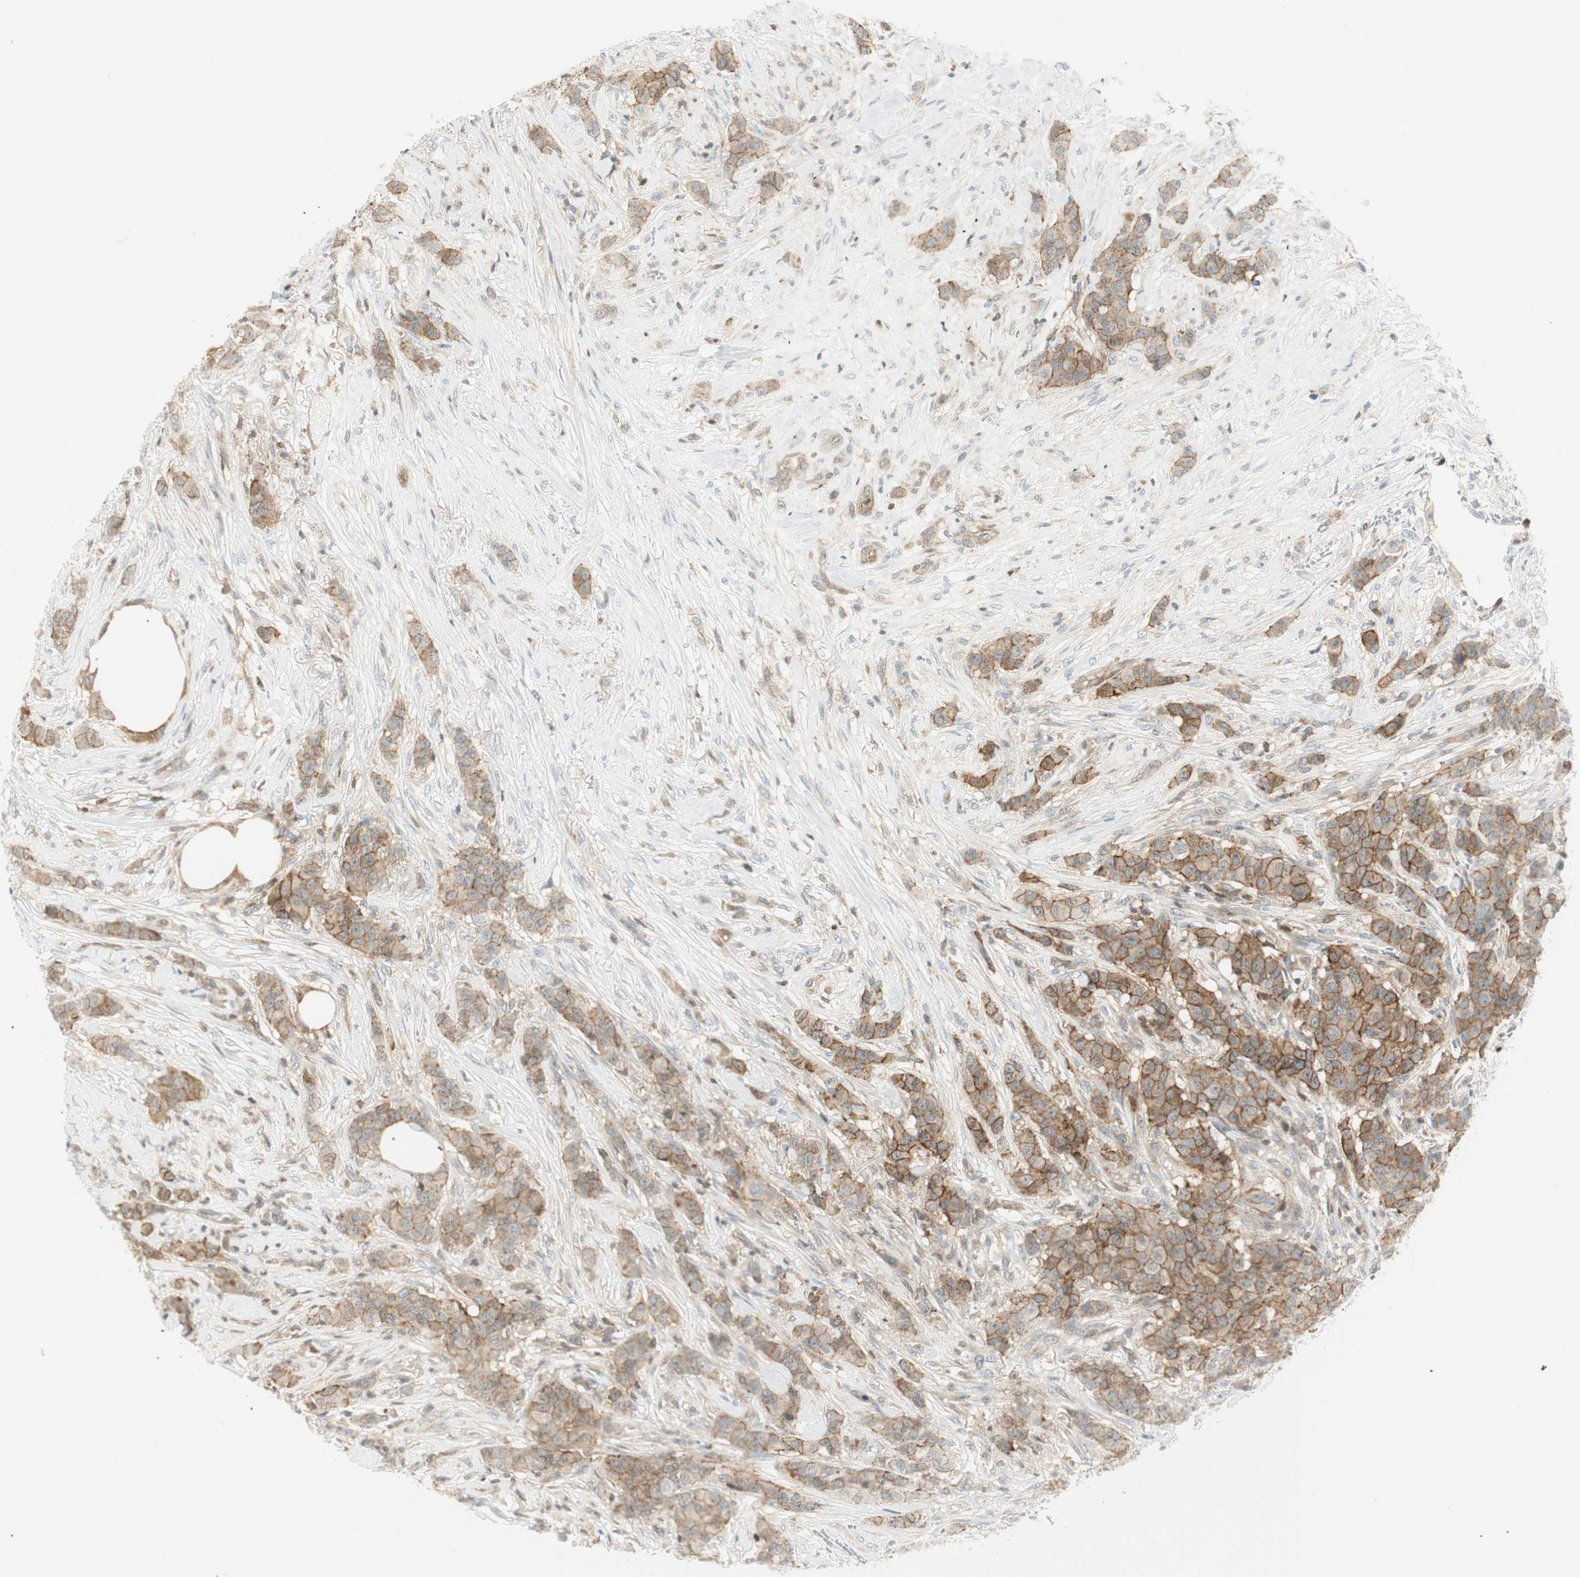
{"staining": {"intensity": "moderate", "quantity": ">75%", "location": "cytoplasmic/membranous"}, "tissue": "breast cancer", "cell_type": "Tumor cells", "image_type": "cancer", "snomed": [{"axis": "morphology", "description": "Duct carcinoma"}, {"axis": "topography", "description": "Breast"}], "caption": "Intraductal carcinoma (breast) stained with DAB immunohistochemistry (IHC) demonstrates medium levels of moderate cytoplasmic/membranous staining in approximately >75% of tumor cells. (Stains: DAB (3,3'-diaminobenzidine) in brown, nuclei in blue, Microscopy: brightfield microscopy at high magnification).", "gene": "PPP1CA", "patient": {"sex": "female", "age": 40}}